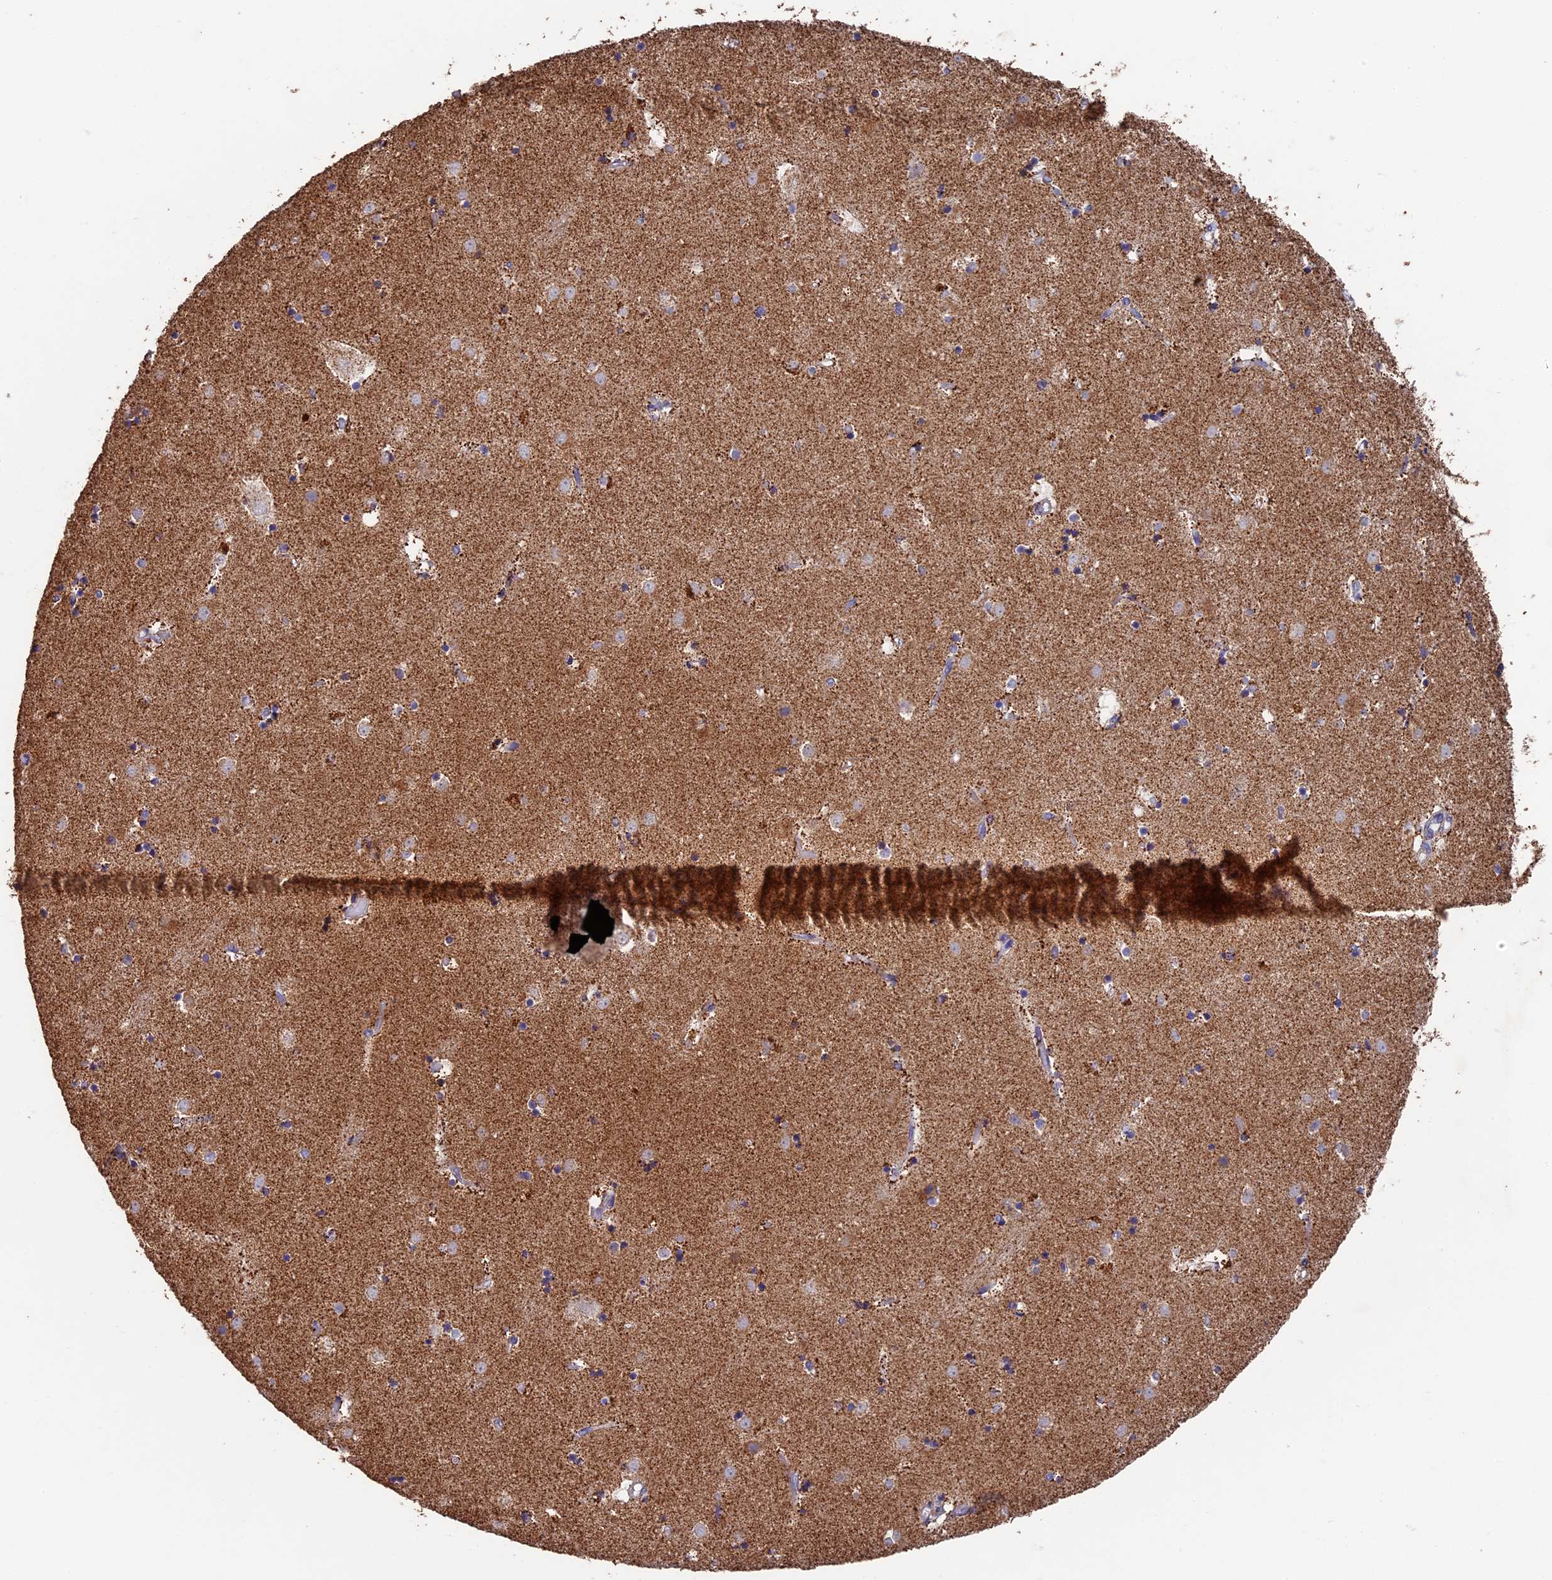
{"staining": {"intensity": "moderate", "quantity": "<25%", "location": "cytoplasmic/membranous"}, "tissue": "caudate", "cell_type": "Glial cells", "image_type": "normal", "snomed": [{"axis": "morphology", "description": "Normal tissue, NOS"}, {"axis": "topography", "description": "Lateral ventricle wall"}], "caption": "About <25% of glial cells in unremarkable human caudate demonstrate moderate cytoplasmic/membranous protein staining as visualized by brown immunohistochemical staining.", "gene": "ADAT1", "patient": {"sex": "female", "age": 52}}